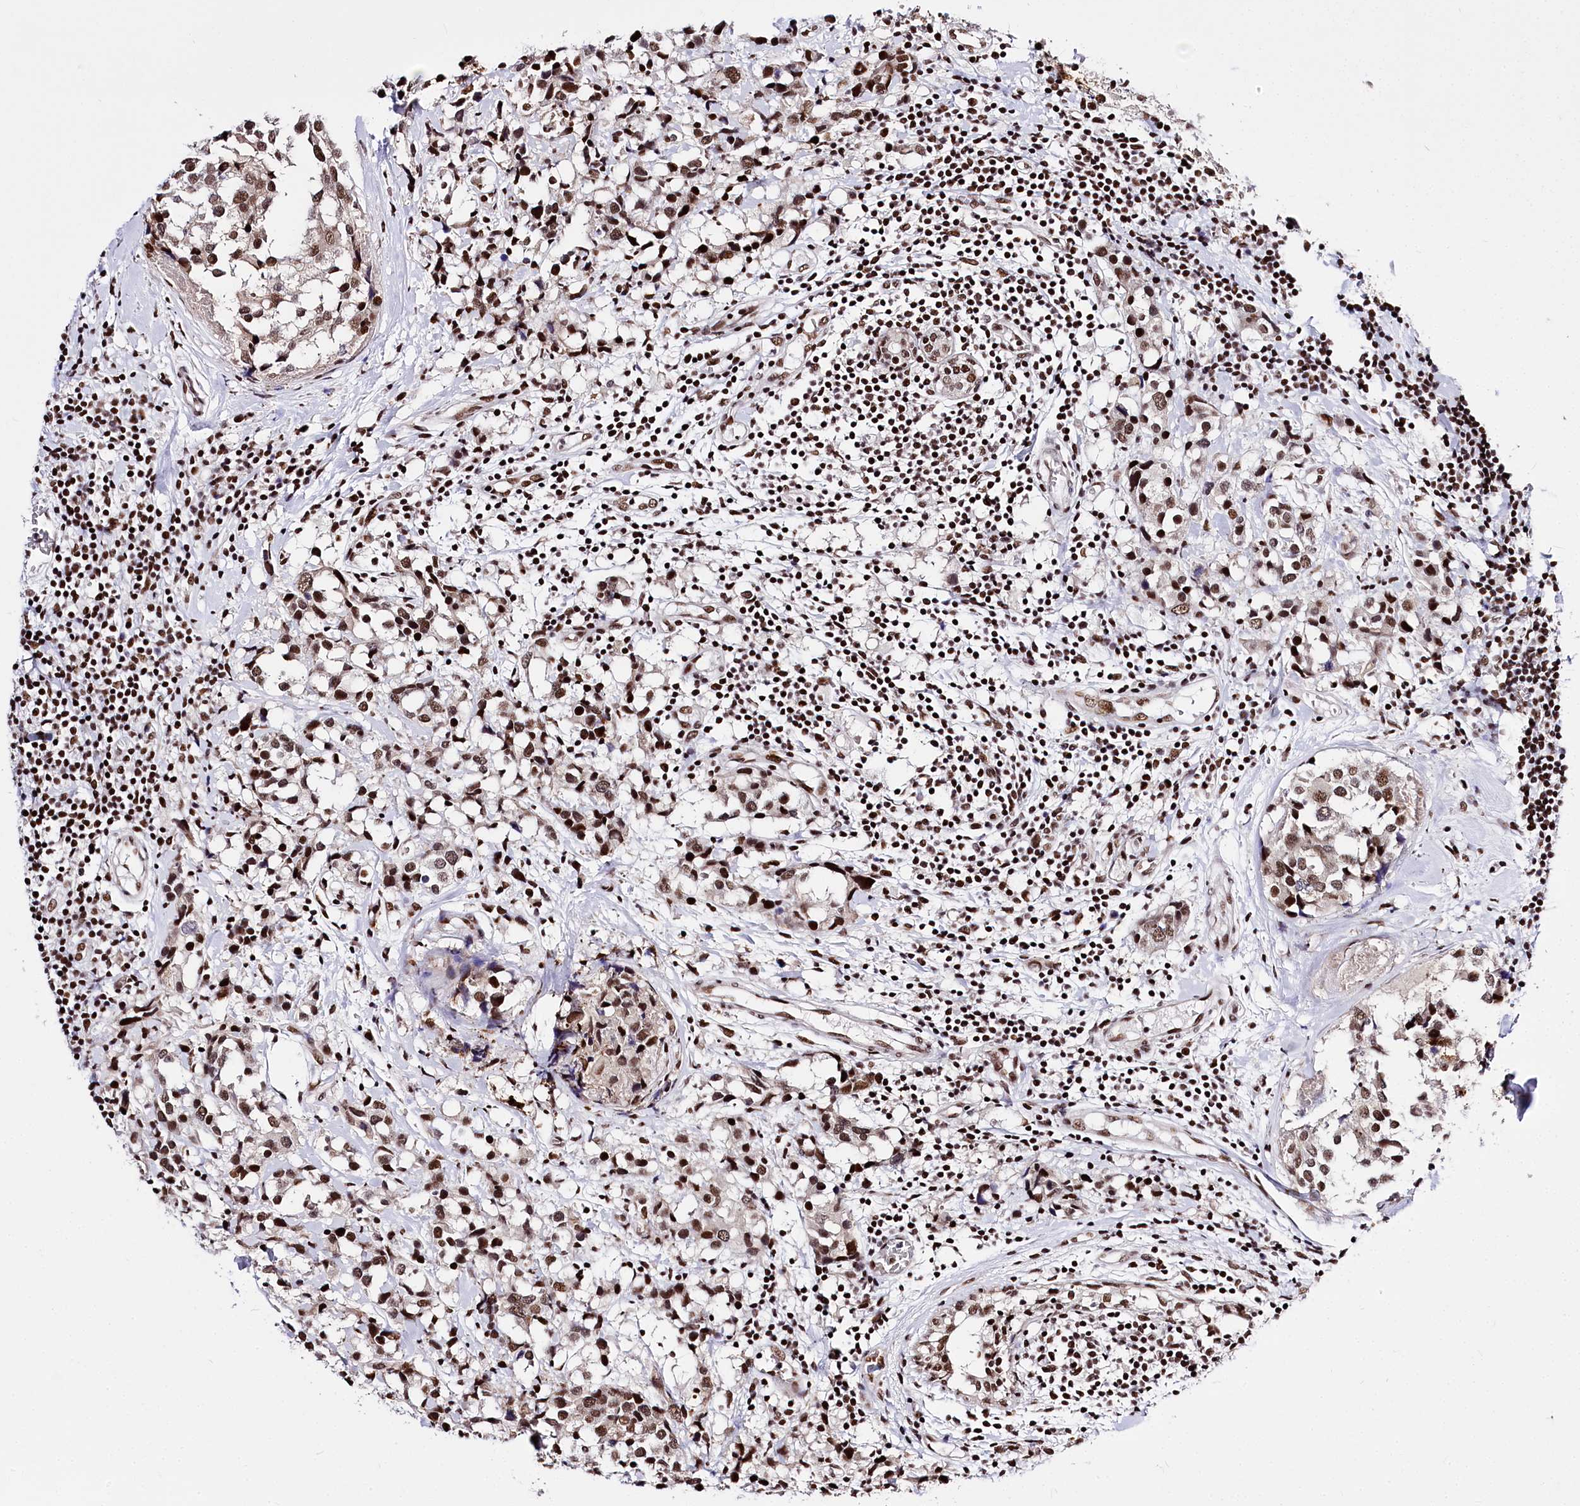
{"staining": {"intensity": "moderate", "quantity": ">75%", "location": "nuclear"}, "tissue": "breast cancer", "cell_type": "Tumor cells", "image_type": "cancer", "snomed": [{"axis": "morphology", "description": "Lobular carcinoma"}, {"axis": "topography", "description": "Breast"}], "caption": "Protein expression analysis of human breast lobular carcinoma reveals moderate nuclear positivity in approximately >75% of tumor cells.", "gene": "POU4F3", "patient": {"sex": "female", "age": 59}}